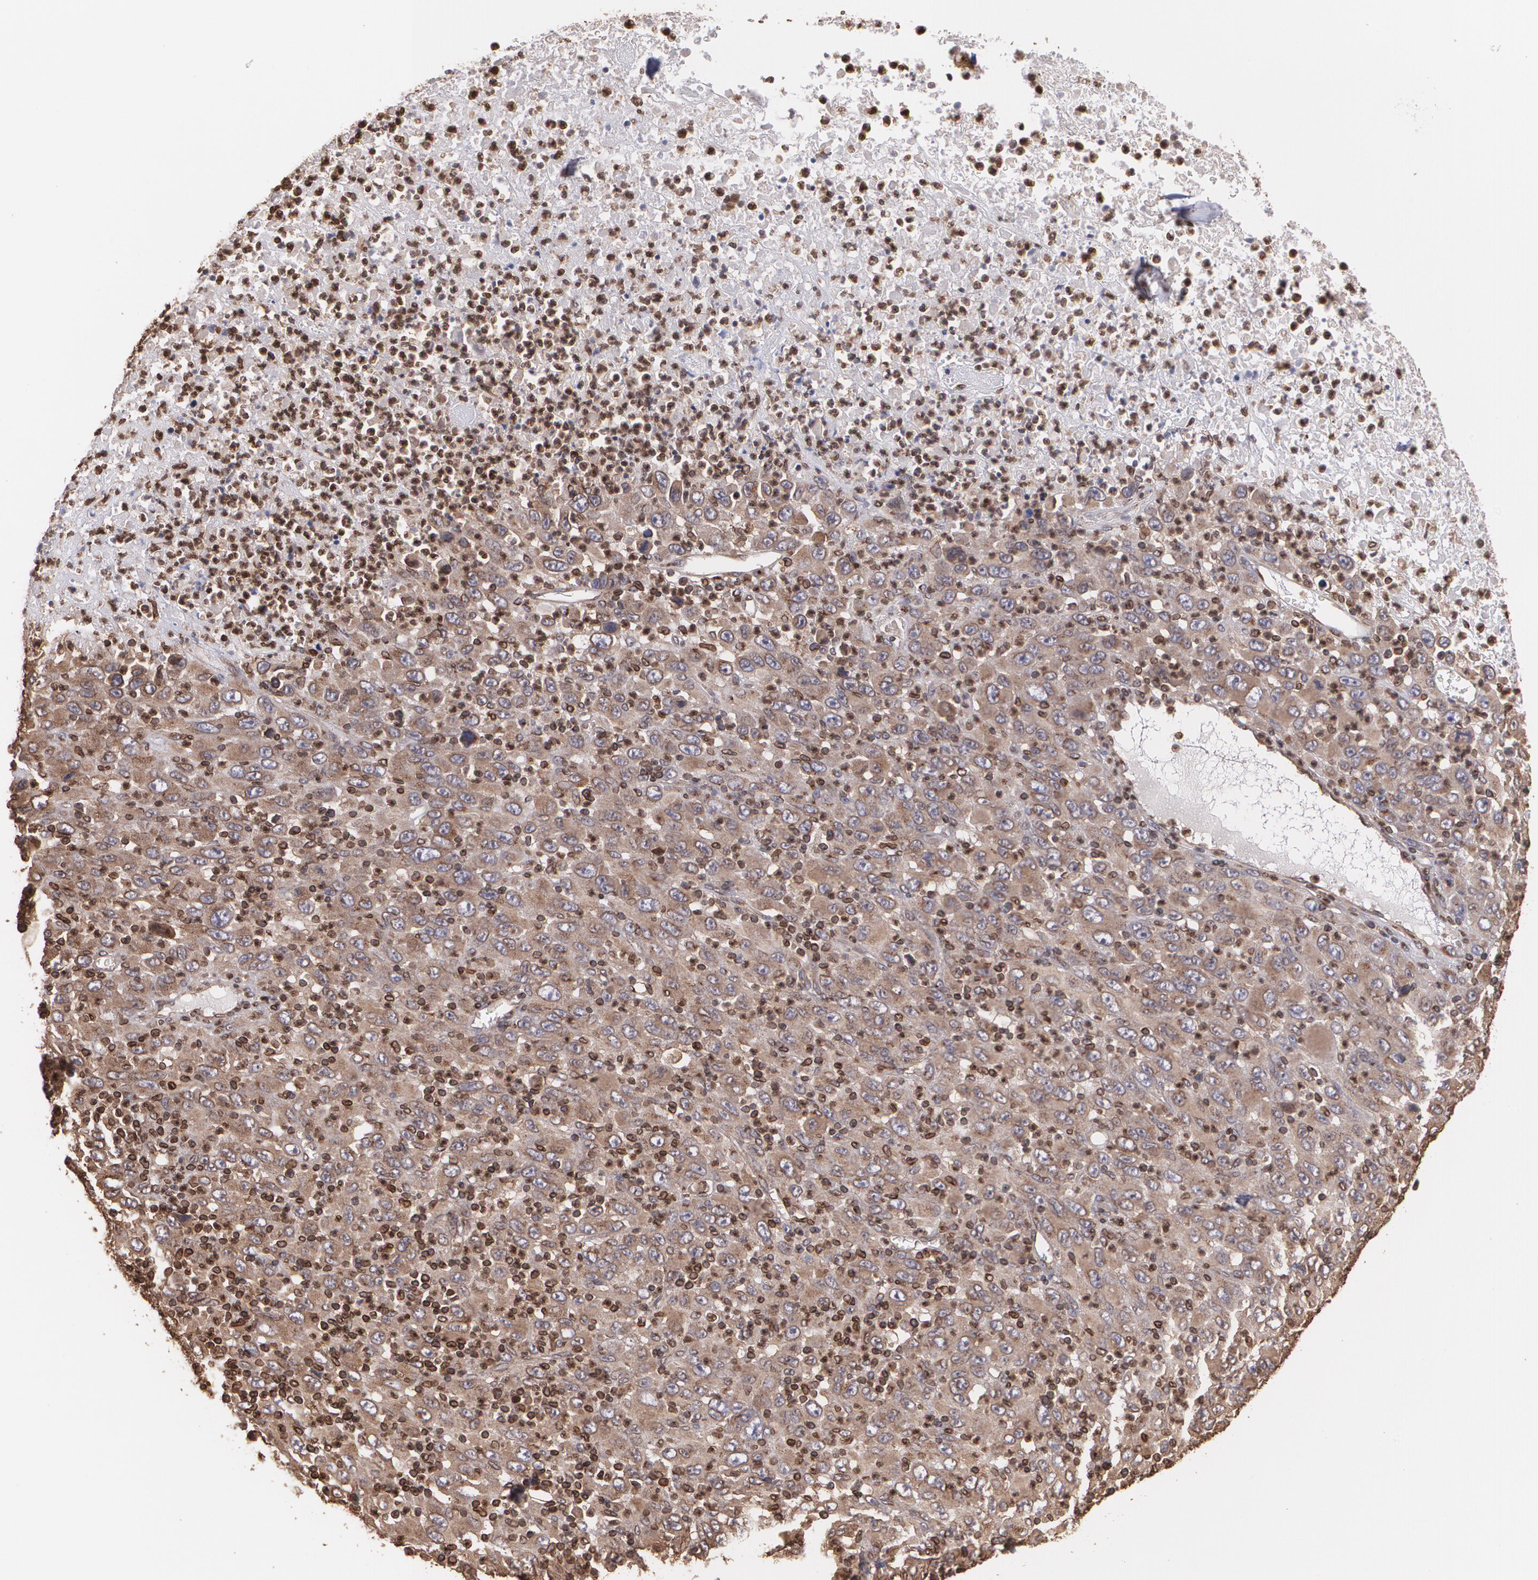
{"staining": {"intensity": "moderate", "quantity": "25%-75%", "location": "cytoplasmic/membranous"}, "tissue": "melanoma", "cell_type": "Tumor cells", "image_type": "cancer", "snomed": [{"axis": "morphology", "description": "Malignant melanoma, Metastatic site"}, {"axis": "topography", "description": "Skin"}], "caption": "Melanoma stained with a brown dye demonstrates moderate cytoplasmic/membranous positive expression in about 25%-75% of tumor cells.", "gene": "TRIP11", "patient": {"sex": "female", "age": 56}}